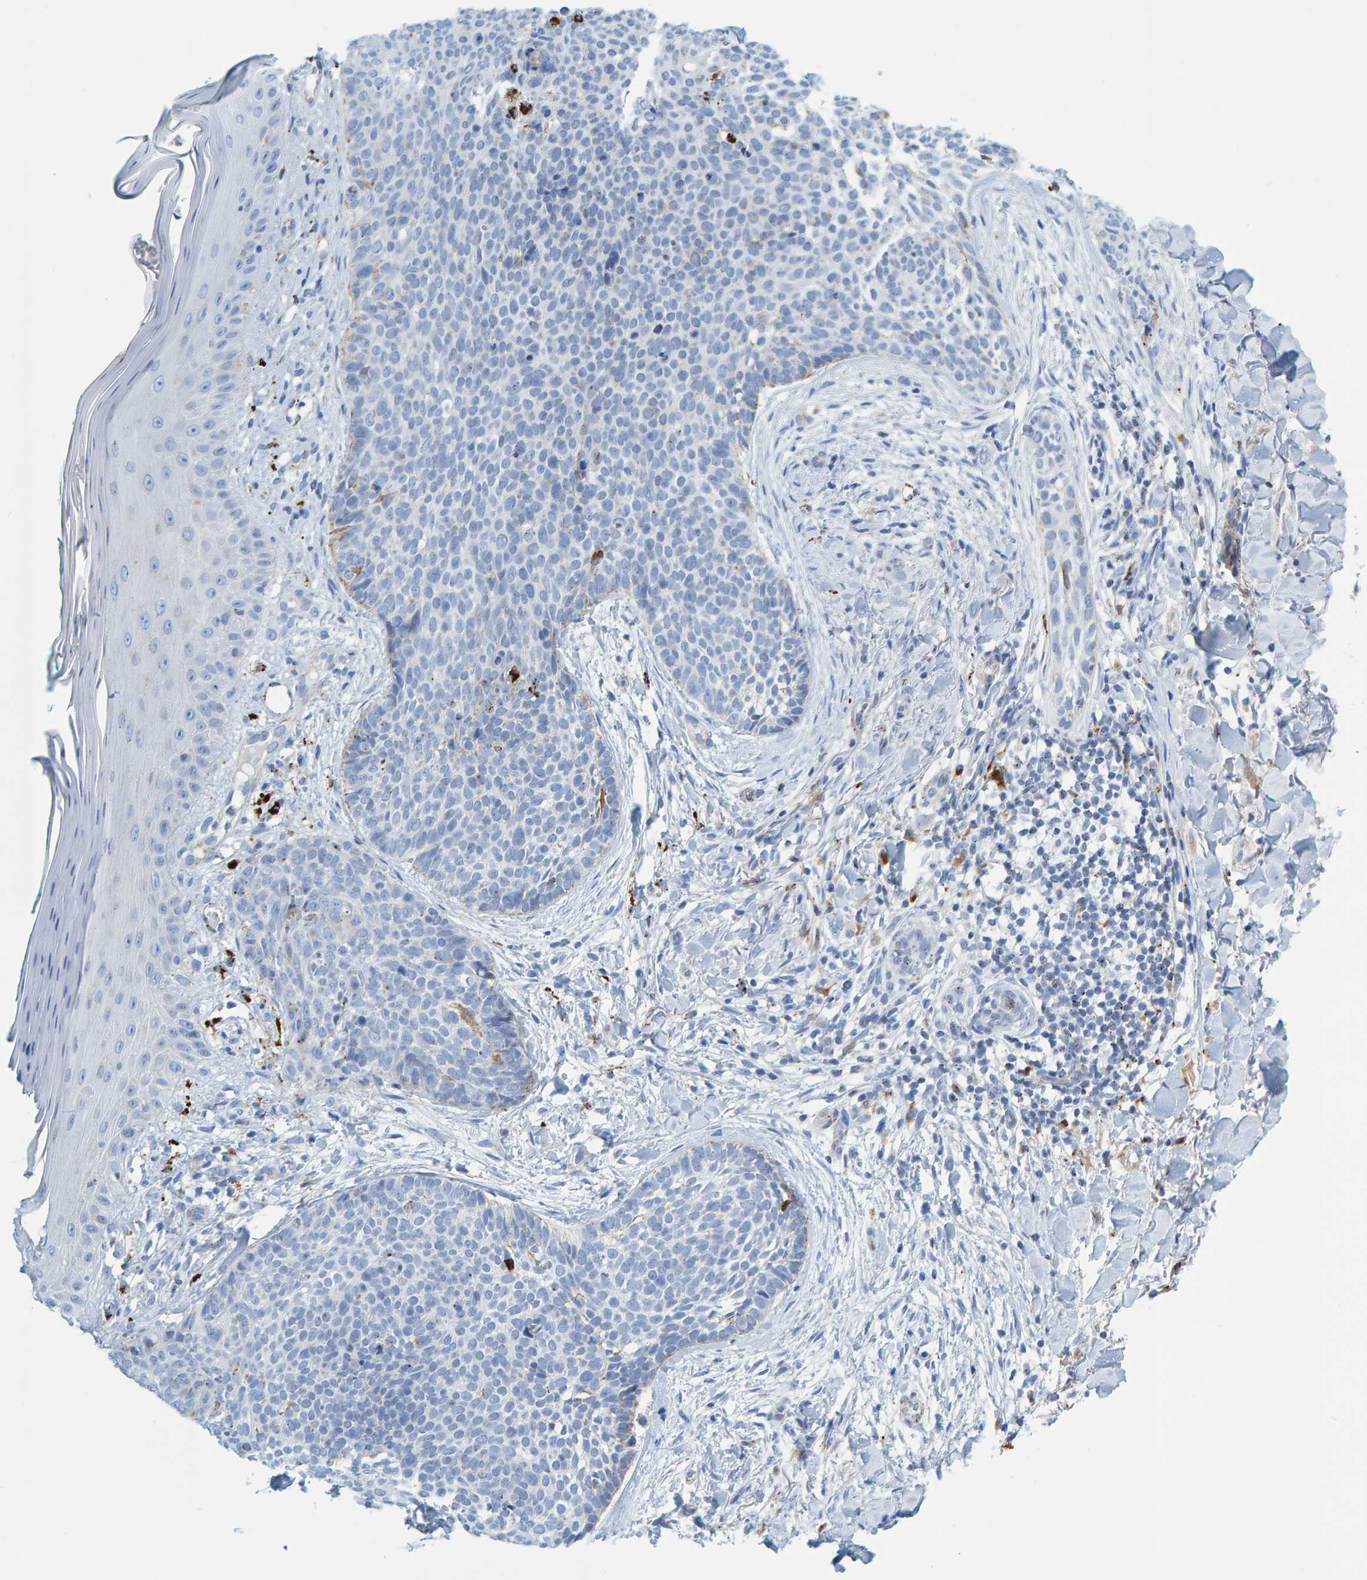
{"staining": {"intensity": "negative", "quantity": "none", "location": "none"}, "tissue": "skin cancer", "cell_type": "Tumor cells", "image_type": "cancer", "snomed": [{"axis": "morphology", "description": "Normal tissue, NOS"}, {"axis": "morphology", "description": "Basal cell carcinoma"}, {"axis": "topography", "description": "Skin"}], "caption": "Tumor cells show no significant protein expression in skin basal cell carcinoma.", "gene": "BIN3", "patient": {"sex": "male", "age": 67}}